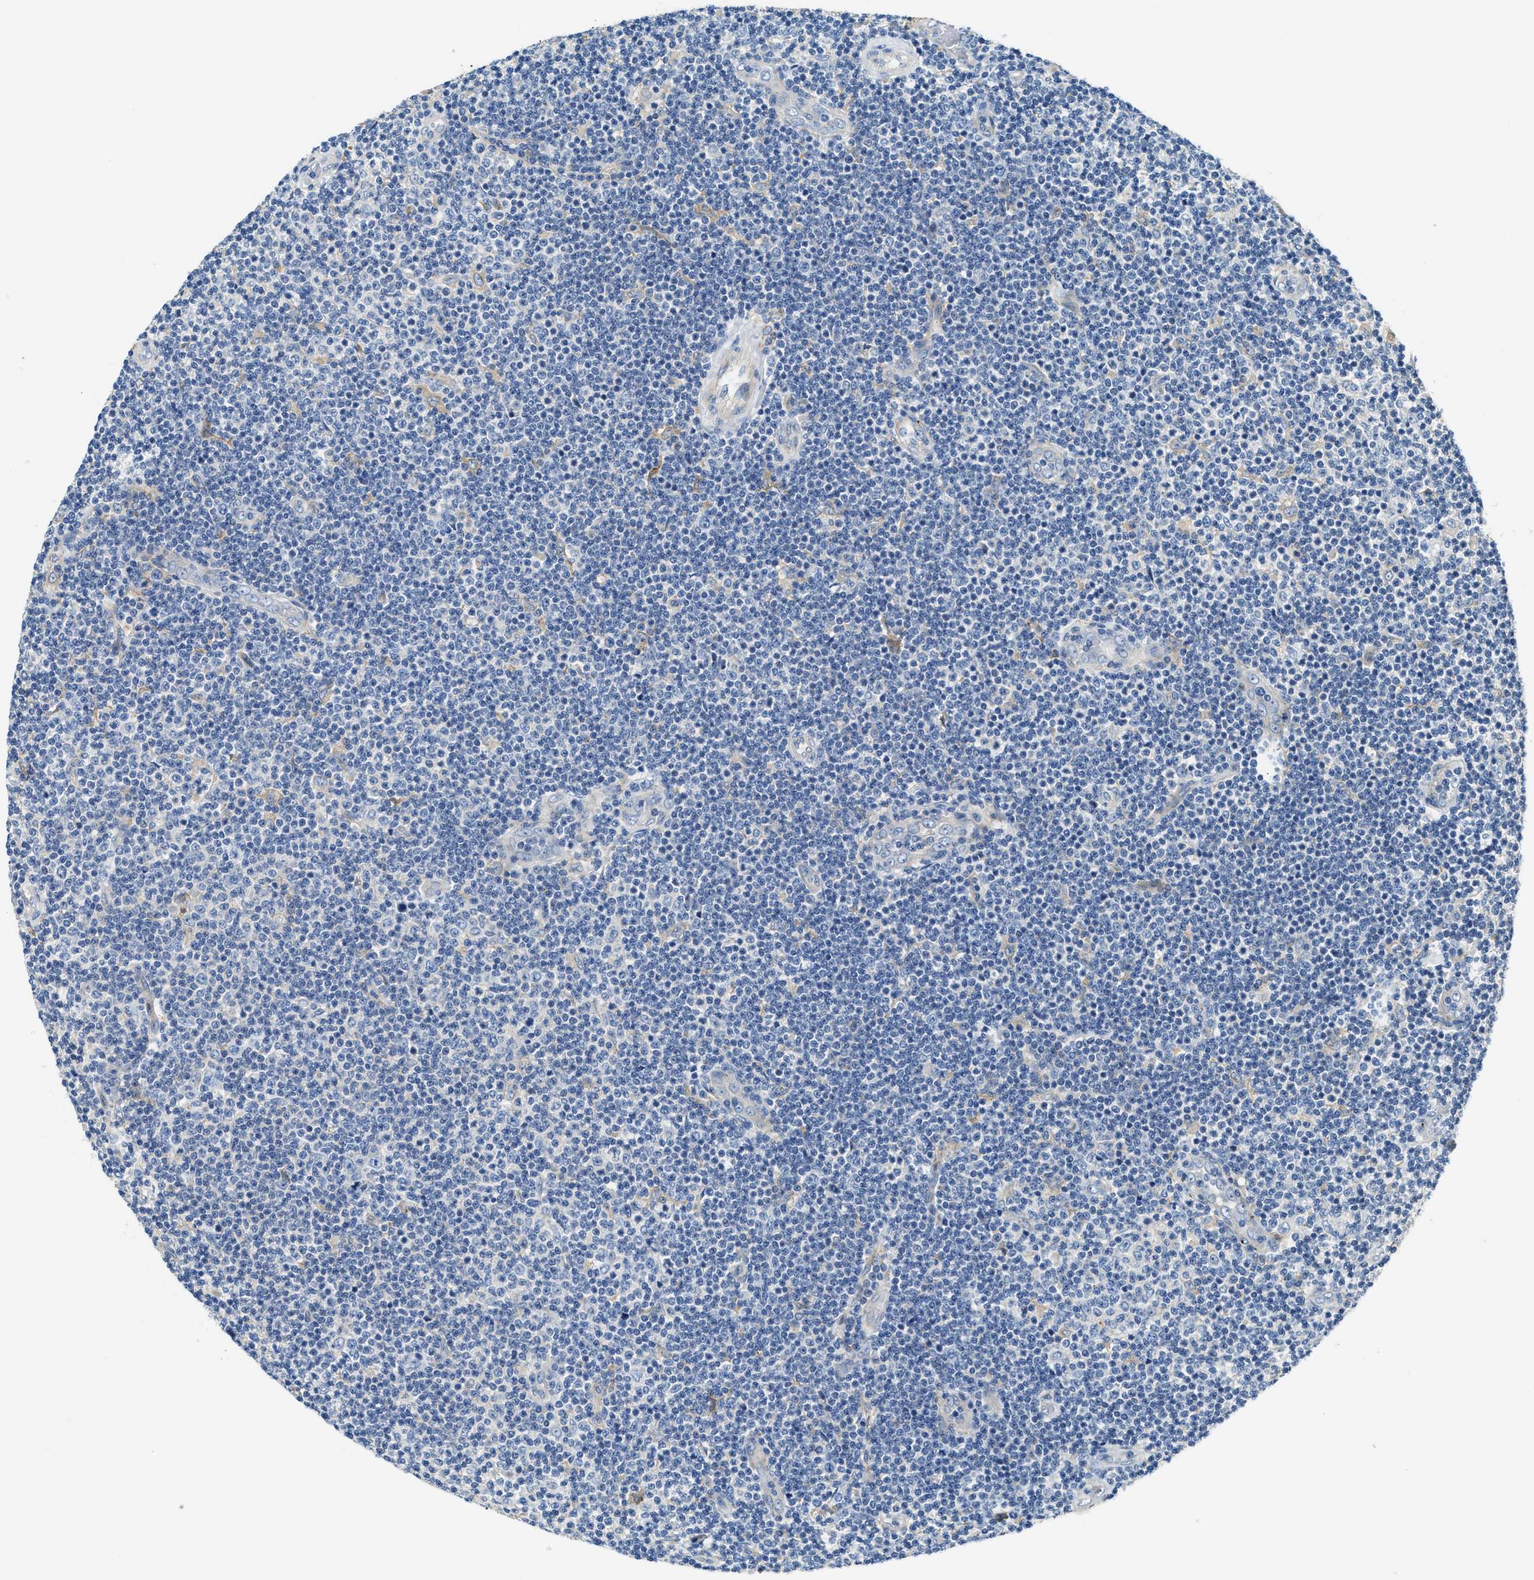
{"staining": {"intensity": "negative", "quantity": "none", "location": "none"}, "tissue": "lymphoma", "cell_type": "Tumor cells", "image_type": "cancer", "snomed": [{"axis": "morphology", "description": "Malignant lymphoma, non-Hodgkin's type, Low grade"}, {"axis": "topography", "description": "Lymph node"}], "caption": "Immunohistochemistry (IHC) of low-grade malignant lymphoma, non-Hodgkin's type reveals no staining in tumor cells.", "gene": "NSUN7", "patient": {"sex": "male", "age": 83}}